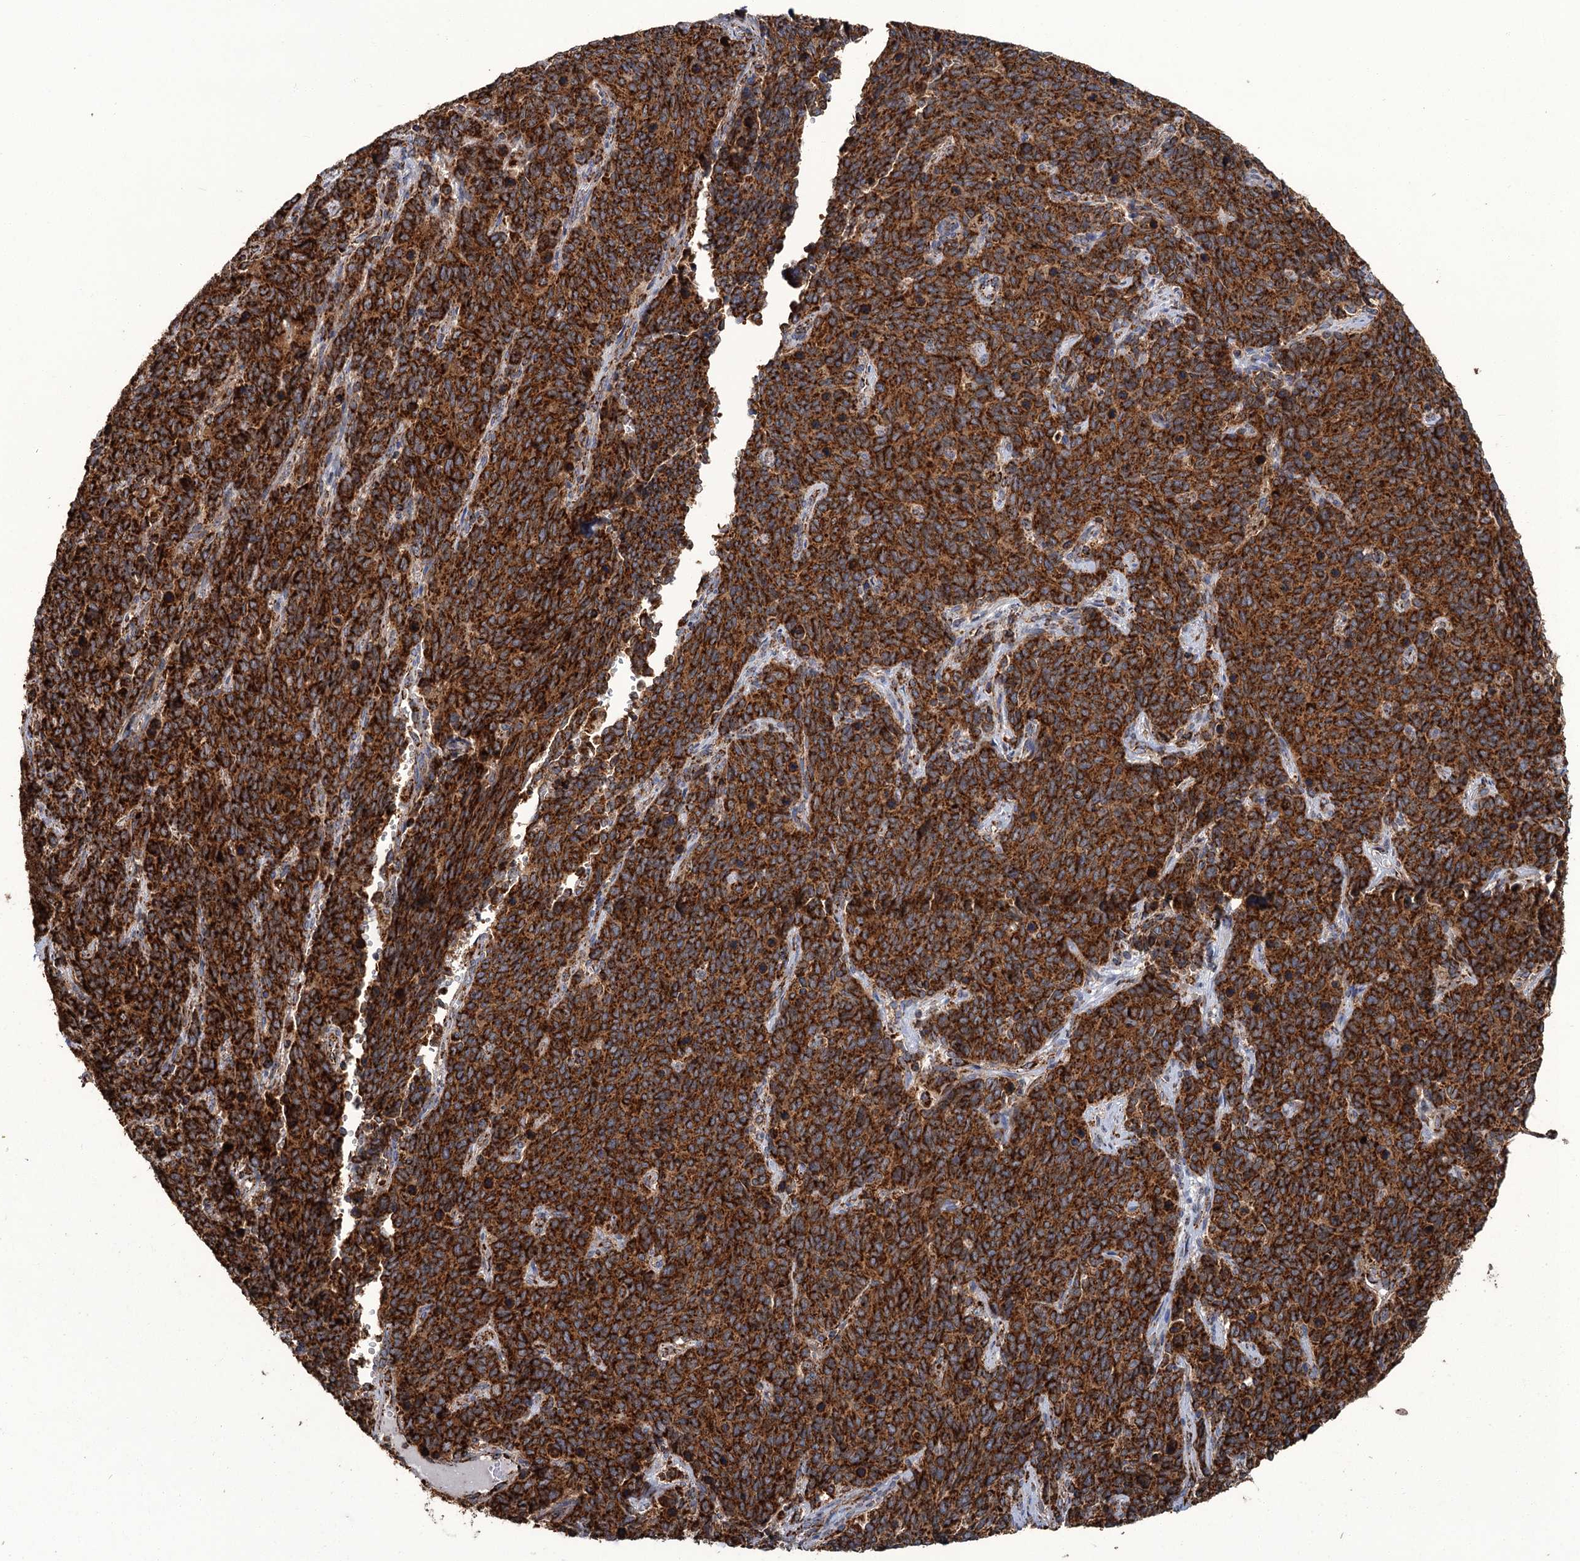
{"staining": {"intensity": "strong", "quantity": ">75%", "location": "cytoplasmic/membranous"}, "tissue": "cervical cancer", "cell_type": "Tumor cells", "image_type": "cancer", "snomed": [{"axis": "morphology", "description": "Squamous cell carcinoma, NOS"}, {"axis": "topography", "description": "Cervix"}], "caption": "Protein expression analysis of human cervical cancer (squamous cell carcinoma) reveals strong cytoplasmic/membranous positivity in about >75% of tumor cells.", "gene": "APH1A", "patient": {"sex": "female", "age": 60}}